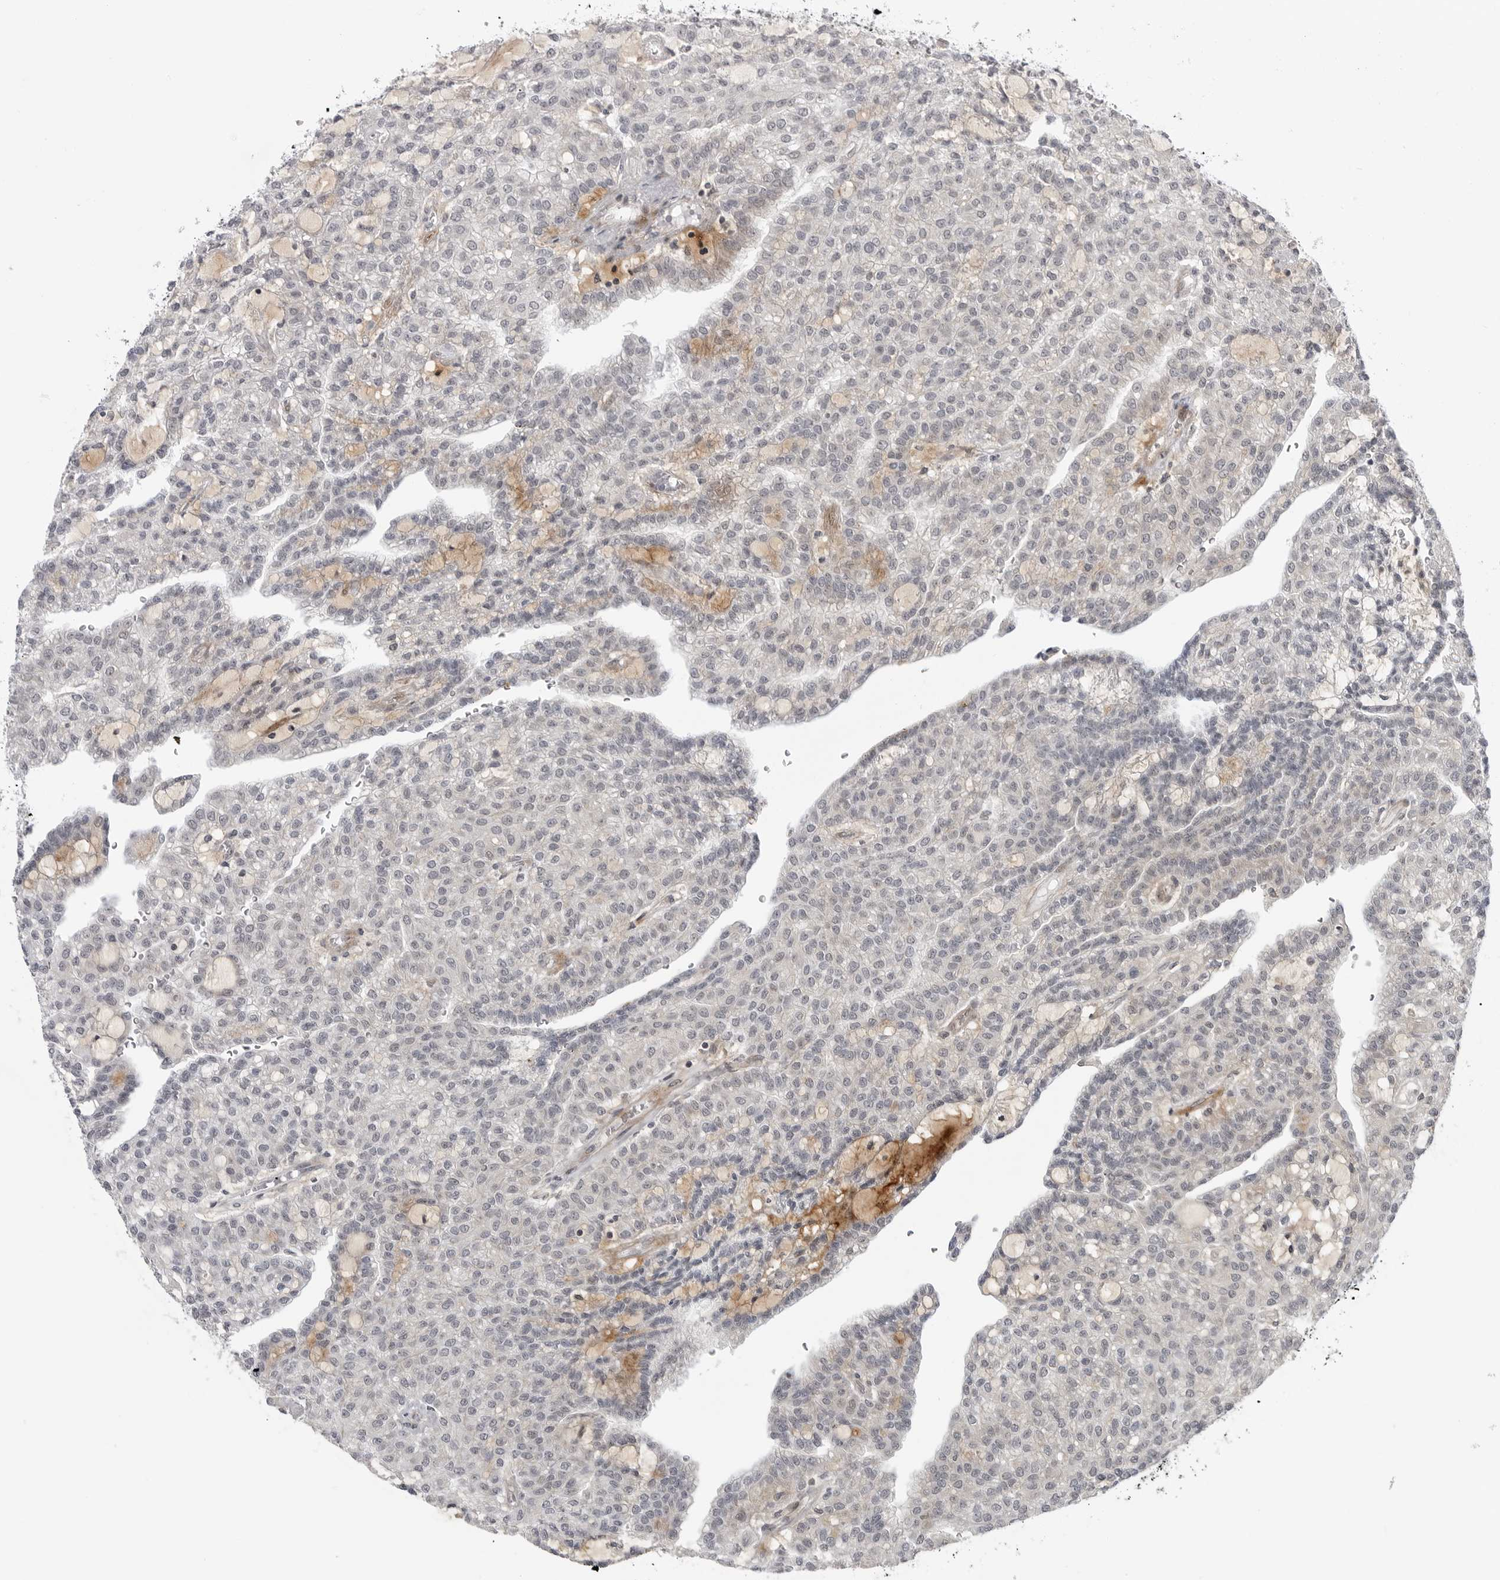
{"staining": {"intensity": "negative", "quantity": "none", "location": "none"}, "tissue": "renal cancer", "cell_type": "Tumor cells", "image_type": "cancer", "snomed": [{"axis": "morphology", "description": "Adenocarcinoma, NOS"}, {"axis": "topography", "description": "Kidney"}], "caption": "Immunohistochemical staining of human adenocarcinoma (renal) shows no significant positivity in tumor cells. (DAB (3,3'-diaminobenzidine) IHC visualized using brightfield microscopy, high magnification).", "gene": "ADAMTS5", "patient": {"sex": "male", "age": 63}}